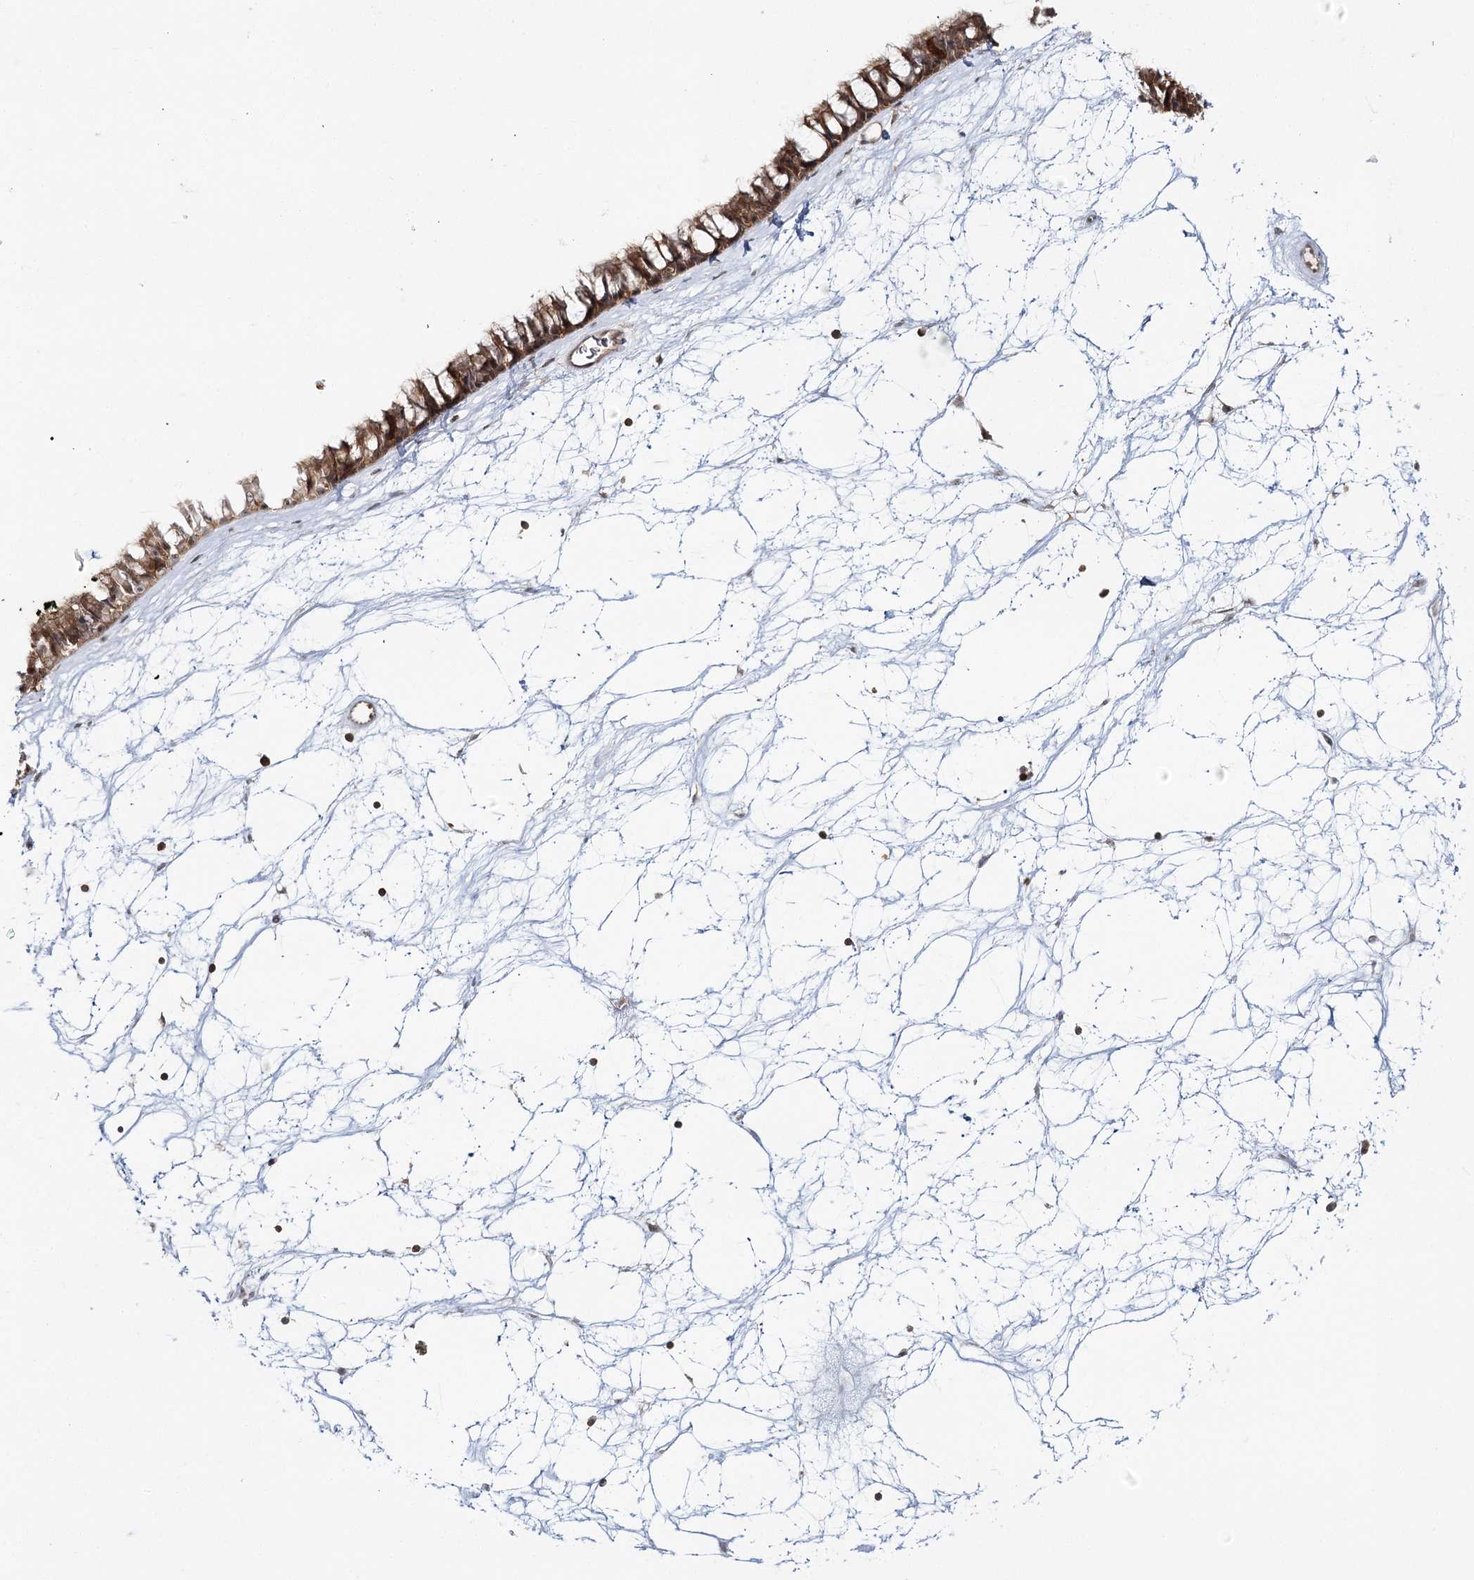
{"staining": {"intensity": "strong", "quantity": ">75%", "location": "cytoplasmic/membranous,nuclear"}, "tissue": "nasopharynx", "cell_type": "Respiratory epithelial cells", "image_type": "normal", "snomed": [{"axis": "morphology", "description": "Normal tissue, NOS"}, {"axis": "topography", "description": "Nasopharynx"}], "caption": "The photomicrograph shows a brown stain indicating the presence of a protein in the cytoplasmic/membranous,nuclear of respiratory epithelial cells in nasopharynx. The staining was performed using DAB (3,3'-diaminobenzidine) to visualize the protein expression in brown, while the nuclei were stained in blue with hematoxylin (Magnification: 20x).", "gene": "FAM120B", "patient": {"sex": "male", "age": 64}}